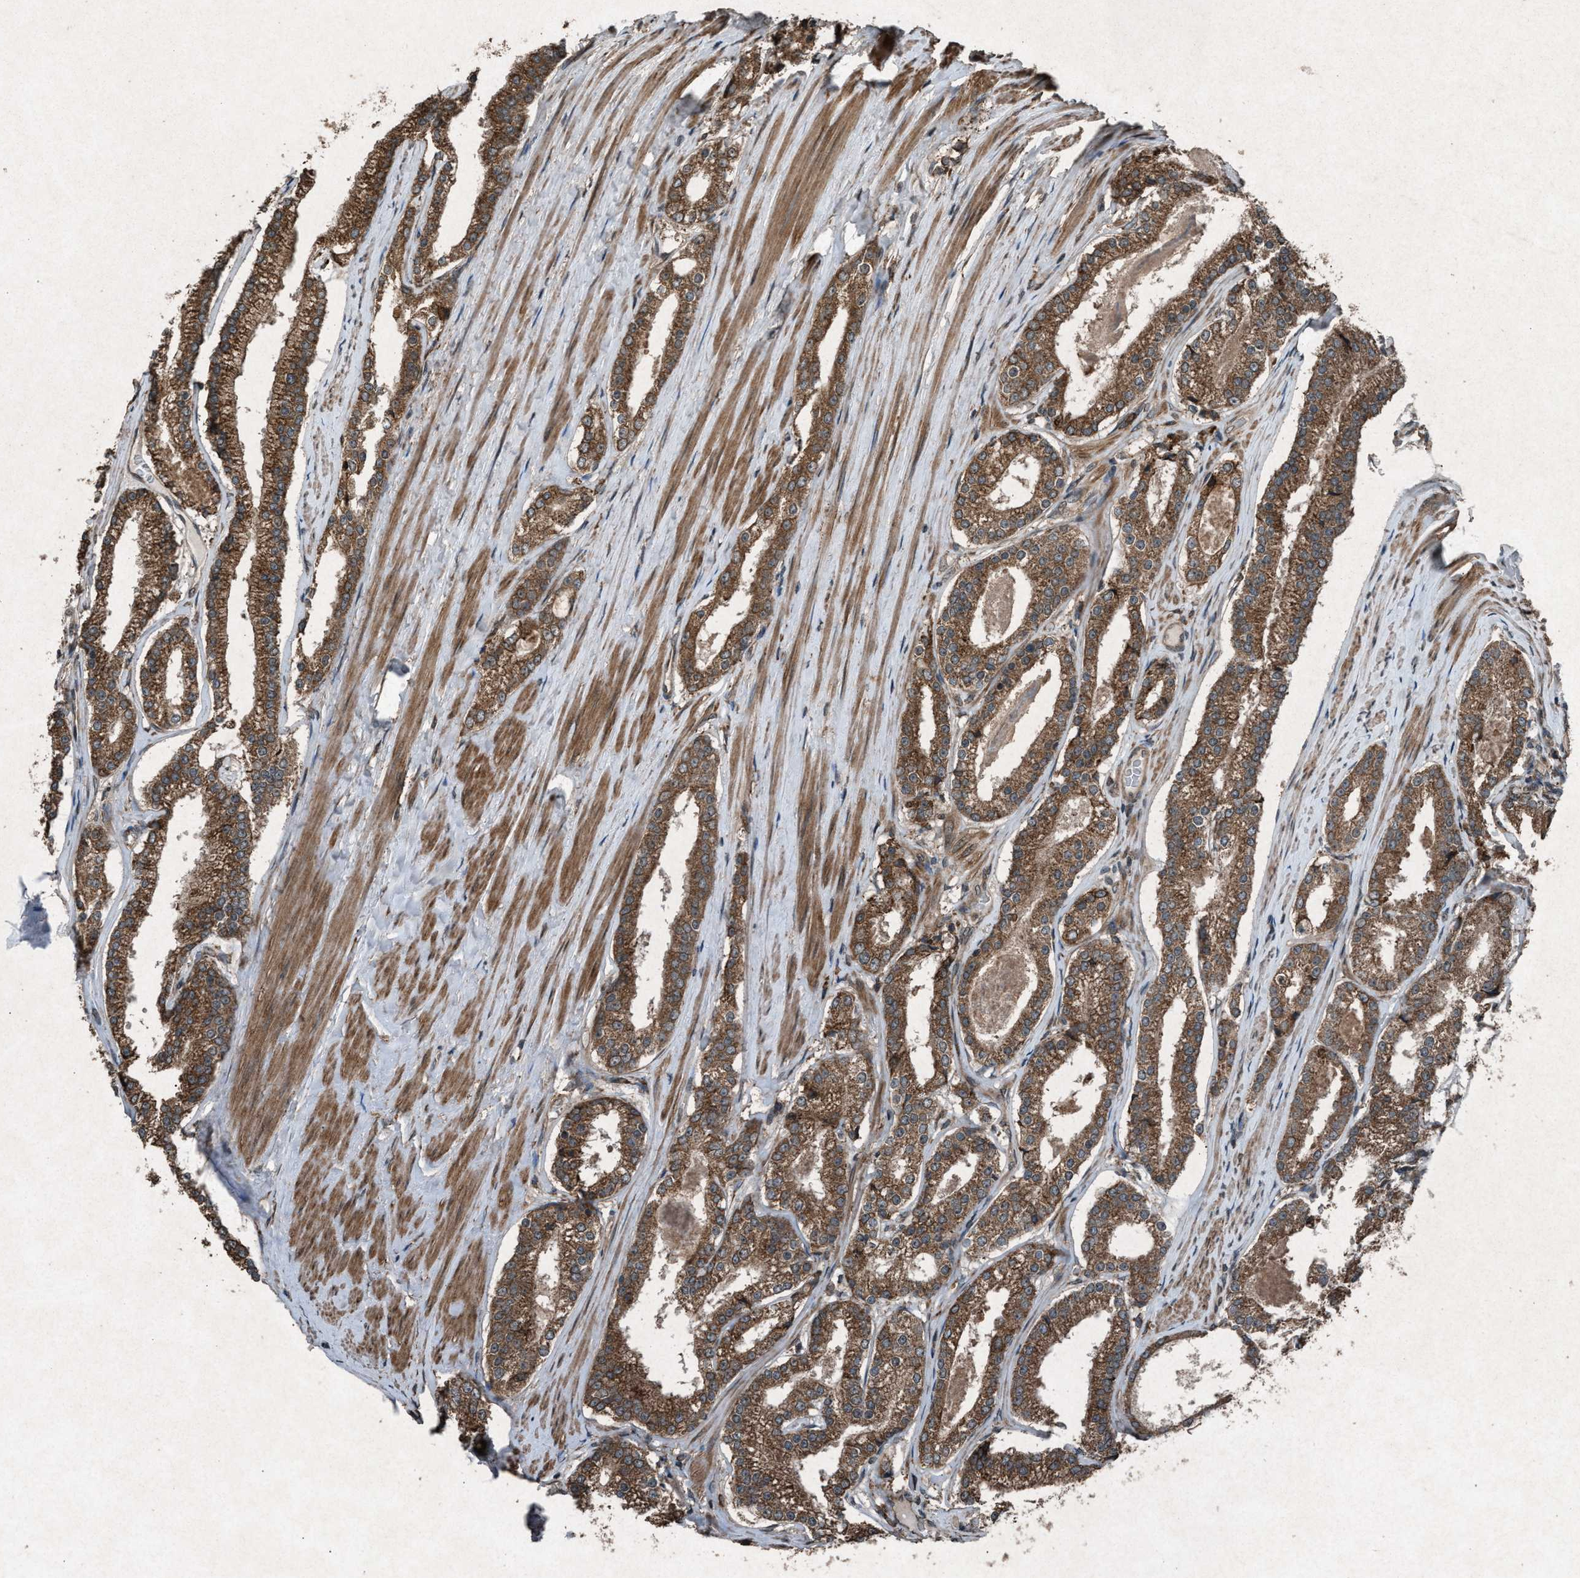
{"staining": {"intensity": "moderate", "quantity": ">75%", "location": "cytoplasmic/membranous"}, "tissue": "prostate cancer", "cell_type": "Tumor cells", "image_type": "cancer", "snomed": [{"axis": "morphology", "description": "Adenocarcinoma, Low grade"}, {"axis": "topography", "description": "Prostate"}], "caption": "This micrograph shows IHC staining of prostate cancer (adenocarcinoma (low-grade)), with medium moderate cytoplasmic/membranous positivity in approximately >75% of tumor cells.", "gene": "CALR", "patient": {"sex": "male", "age": 70}}